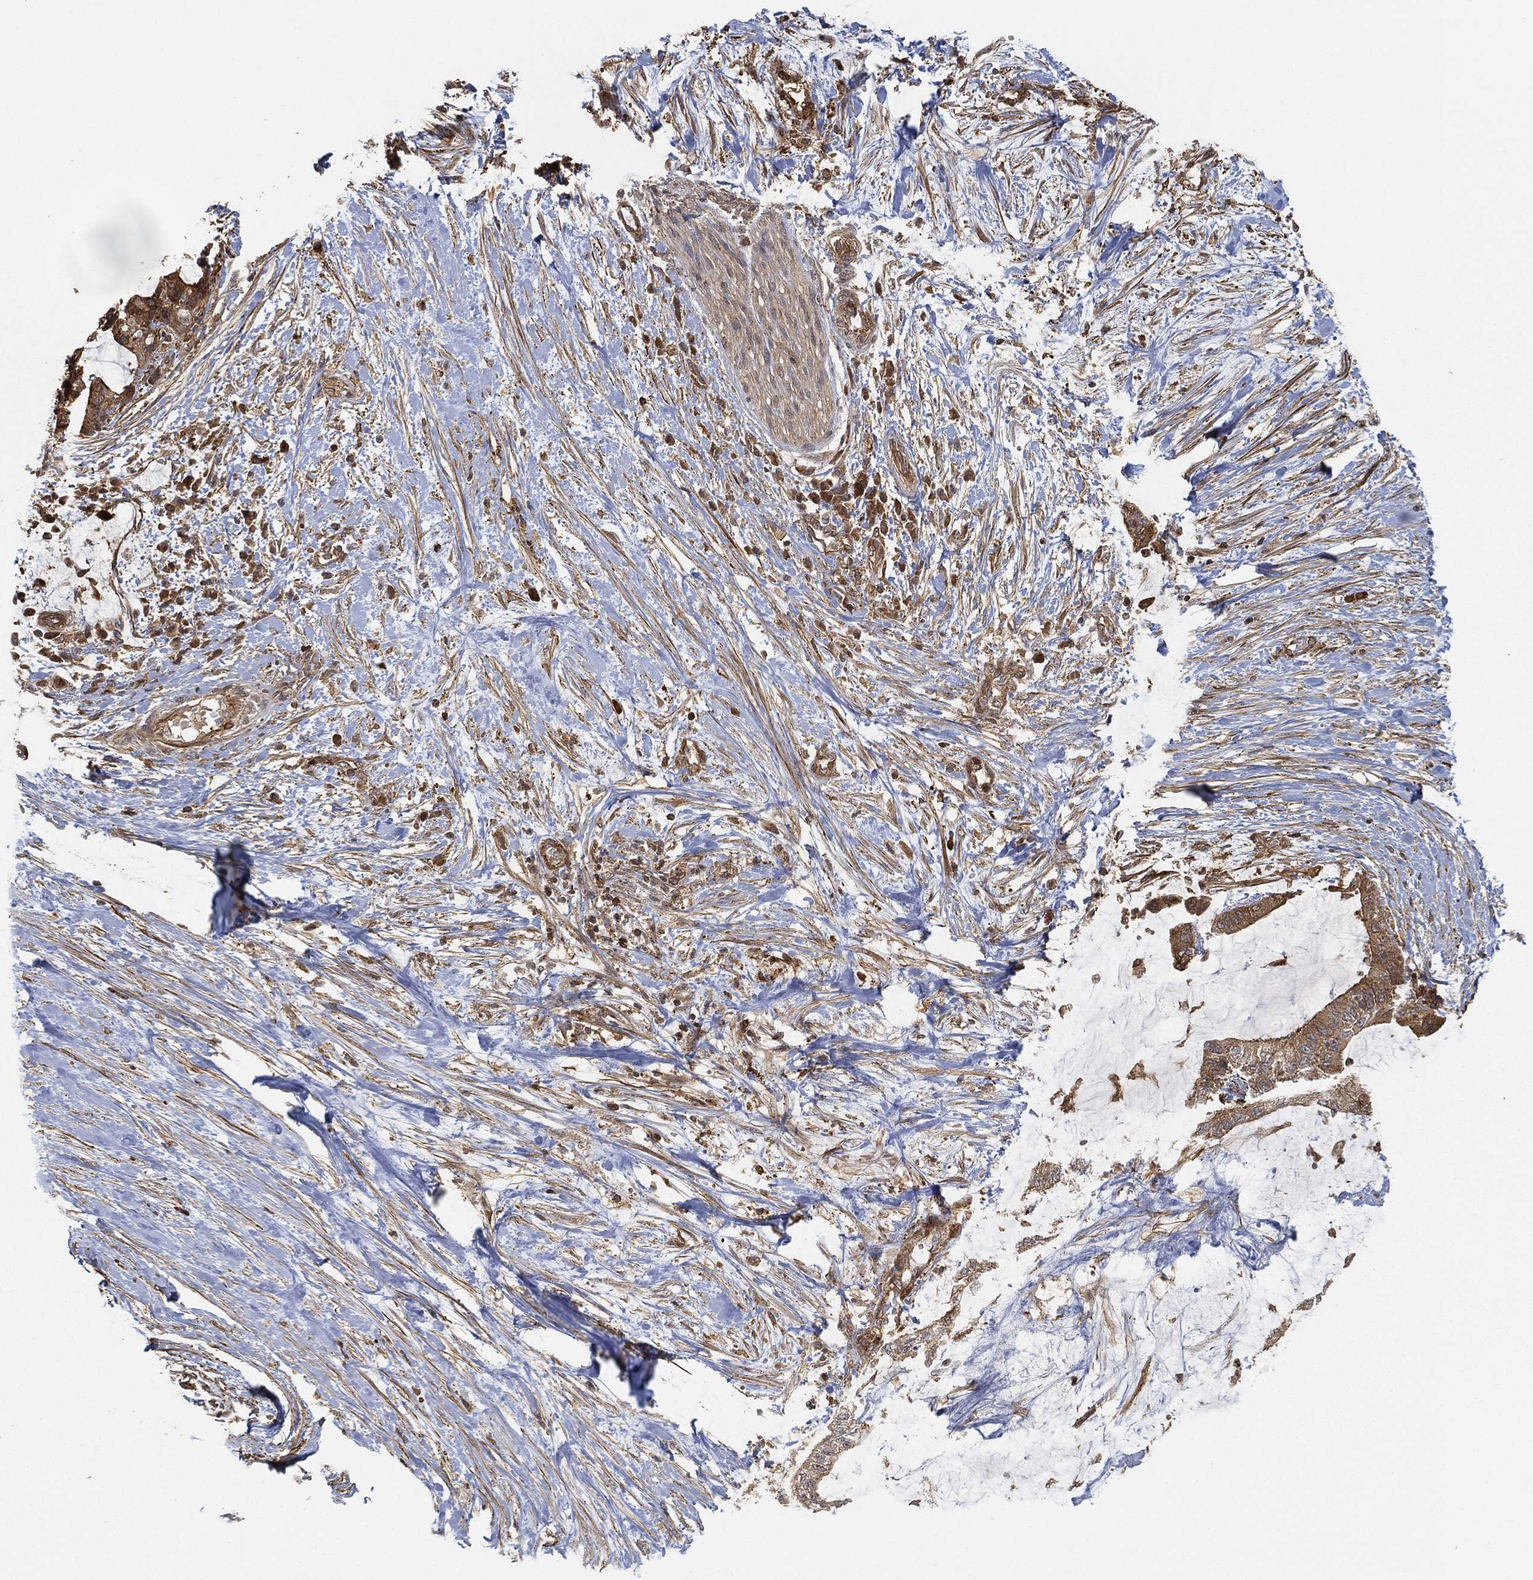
{"staining": {"intensity": "strong", "quantity": "25%-75%", "location": "cytoplasmic/membranous"}, "tissue": "liver cancer", "cell_type": "Tumor cells", "image_type": "cancer", "snomed": [{"axis": "morphology", "description": "Cholangiocarcinoma"}, {"axis": "topography", "description": "Liver"}], "caption": "A micrograph showing strong cytoplasmic/membranous expression in approximately 25%-75% of tumor cells in liver cancer (cholangiocarcinoma), as visualized by brown immunohistochemical staining.", "gene": "TPT1", "patient": {"sex": "female", "age": 73}}